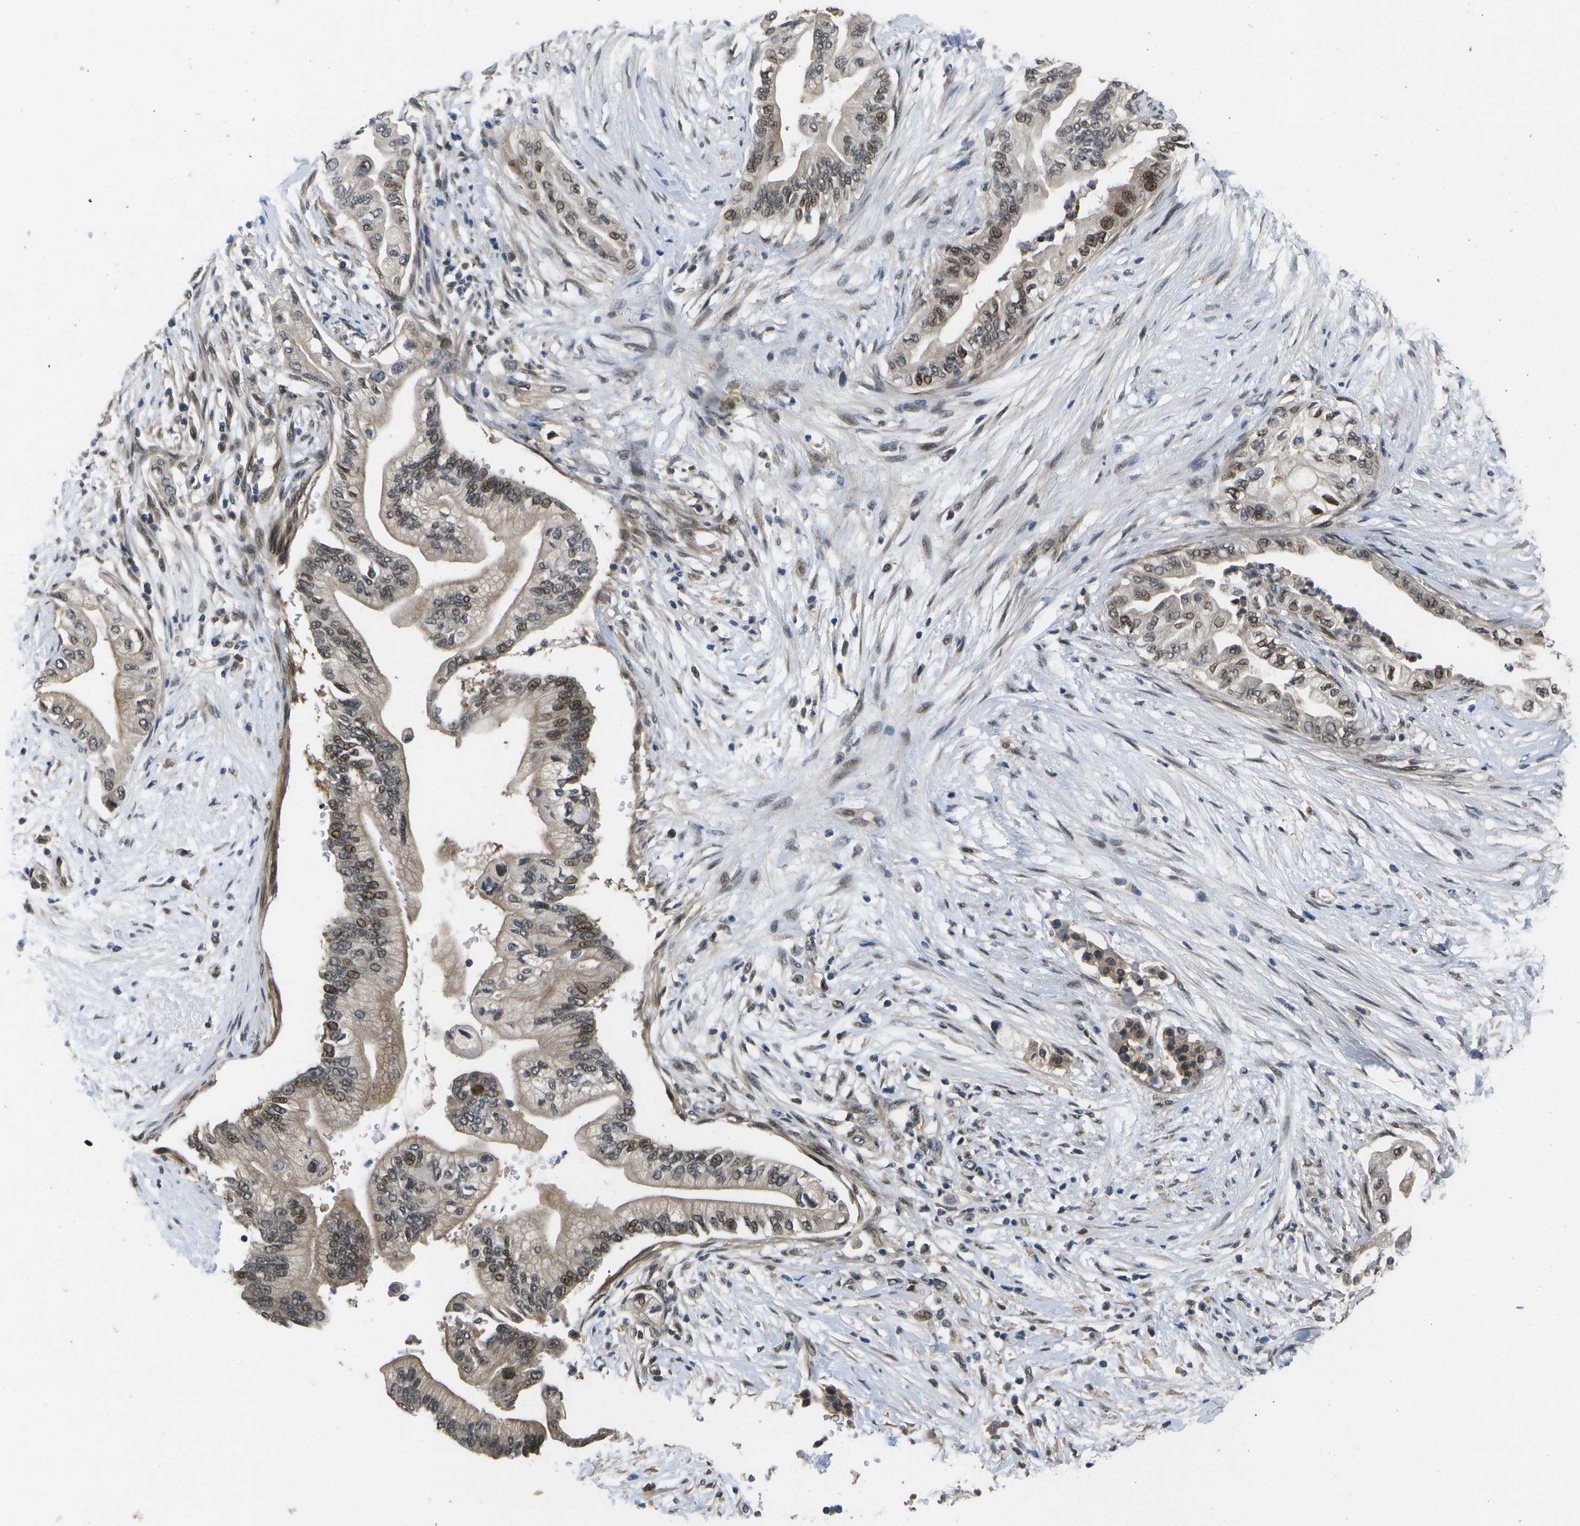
{"staining": {"intensity": "moderate", "quantity": "25%-75%", "location": "cytoplasmic/membranous,nuclear"}, "tissue": "pancreatic cancer", "cell_type": "Tumor cells", "image_type": "cancer", "snomed": [{"axis": "morphology", "description": "Normal tissue, NOS"}, {"axis": "morphology", "description": "Adenocarcinoma, NOS"}, {"axis": "topography", "description": "Pancreas"}, {"axis": "topography", "description": "Duodenum"}], "caption": "DAB immunohistochemical staining of pancreatic cancer (adenocarcinoma) exhibits moderate cytoplasmic/membranous and nuclear protein expression in about 25%-75% of tumor cells. (DAB = brown stain, brightfield microscopy at high magnification).", "gene": "GANC", "patient": {"sex": "female", "age": 60}}